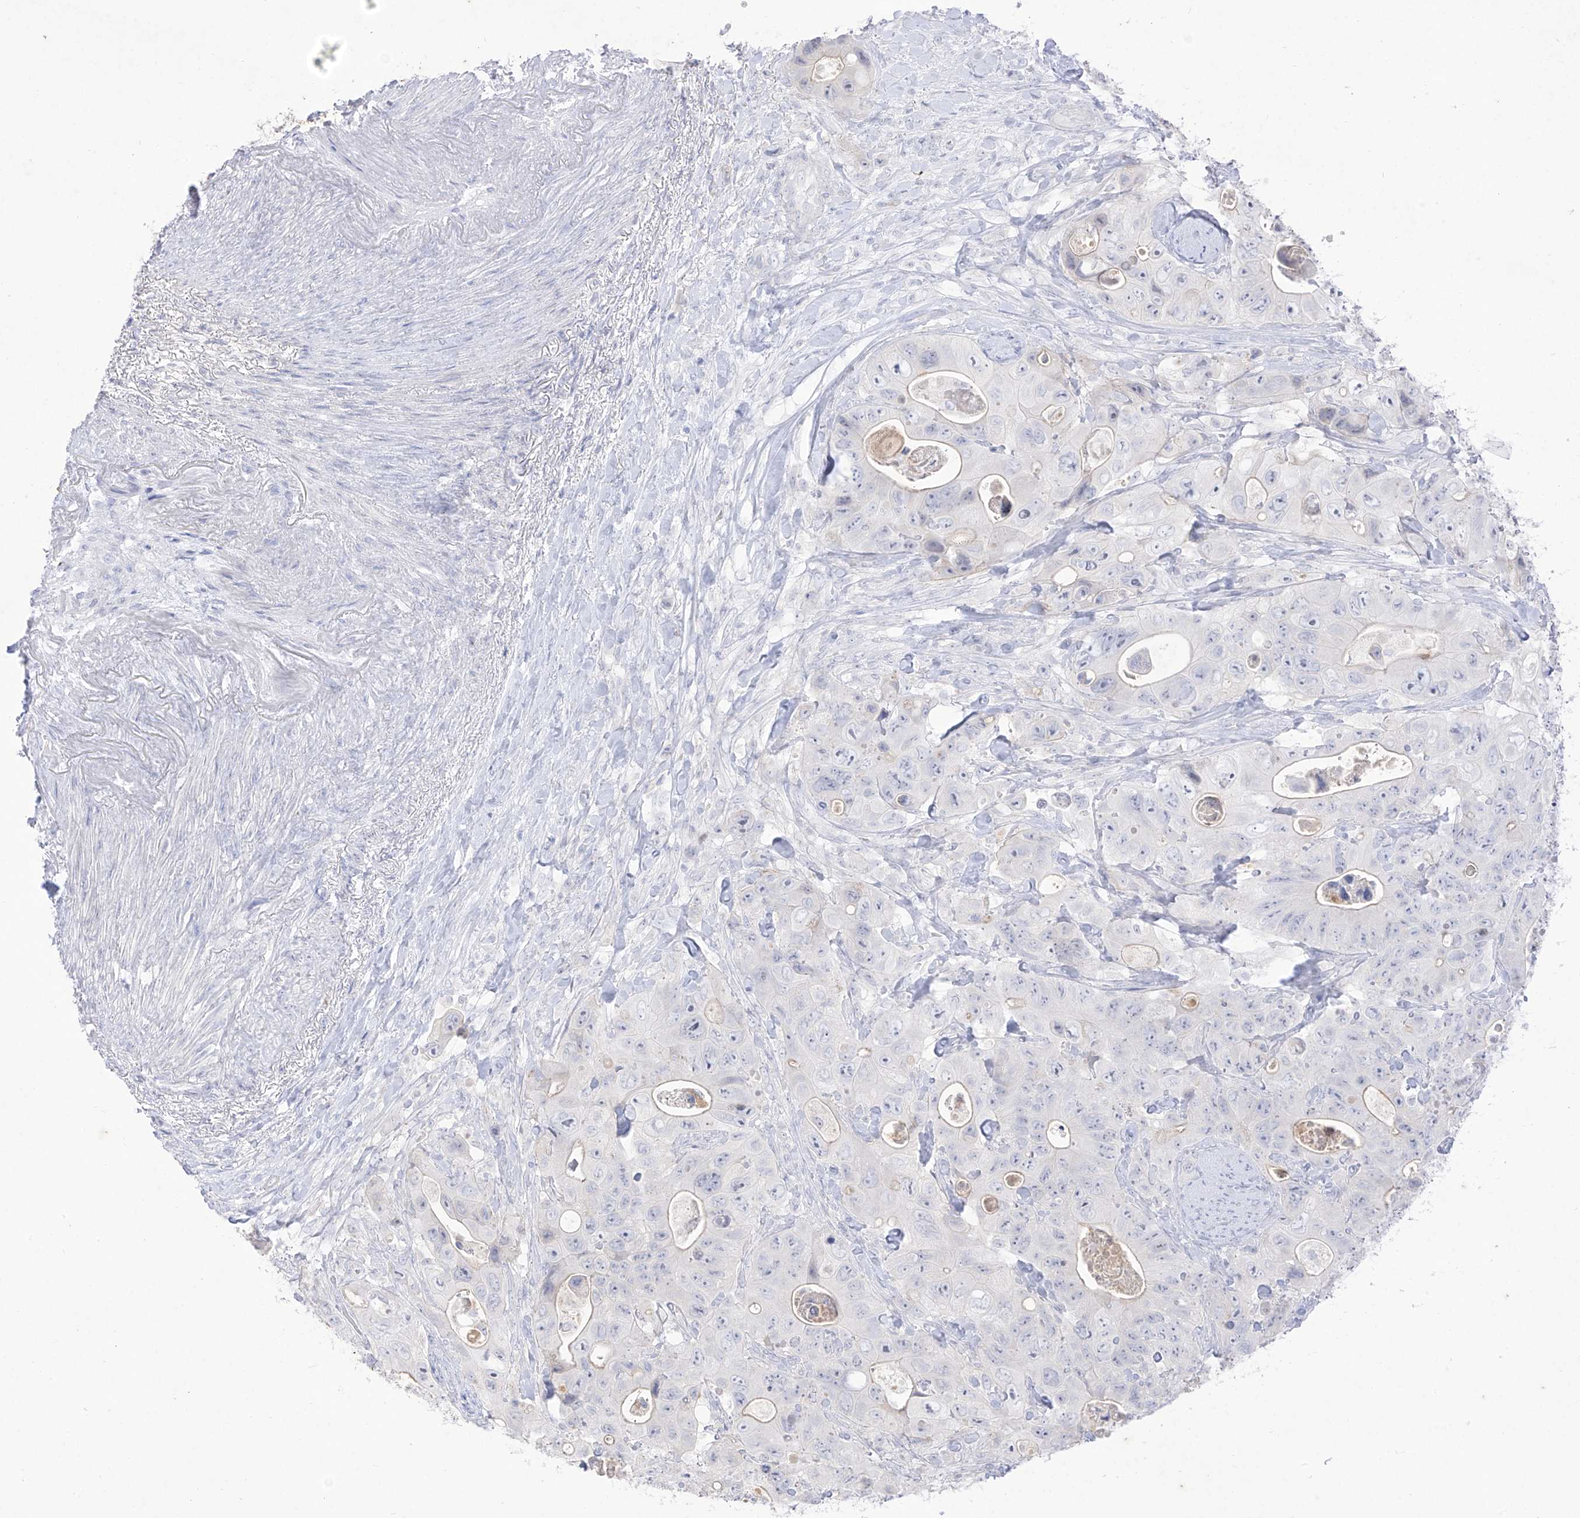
{"staining": {"intensity": "negative", "quantity": "none", "location": "none"}, "tissue": "colorectal cancer", "cell_type": "Tumor cells", "image_type": "cancer", "snomed": [{"axis": "morphology", "description": "Adenocarcinoma, NOS"}, {"axis": "topography", "description": "Colon"}], "caption": "The IHC image has no significant expression in tumor cells of colorectal adenocarcinoma tissue.", "gene": "TGM4", "patient": {"sex": "female", "age": 46}}